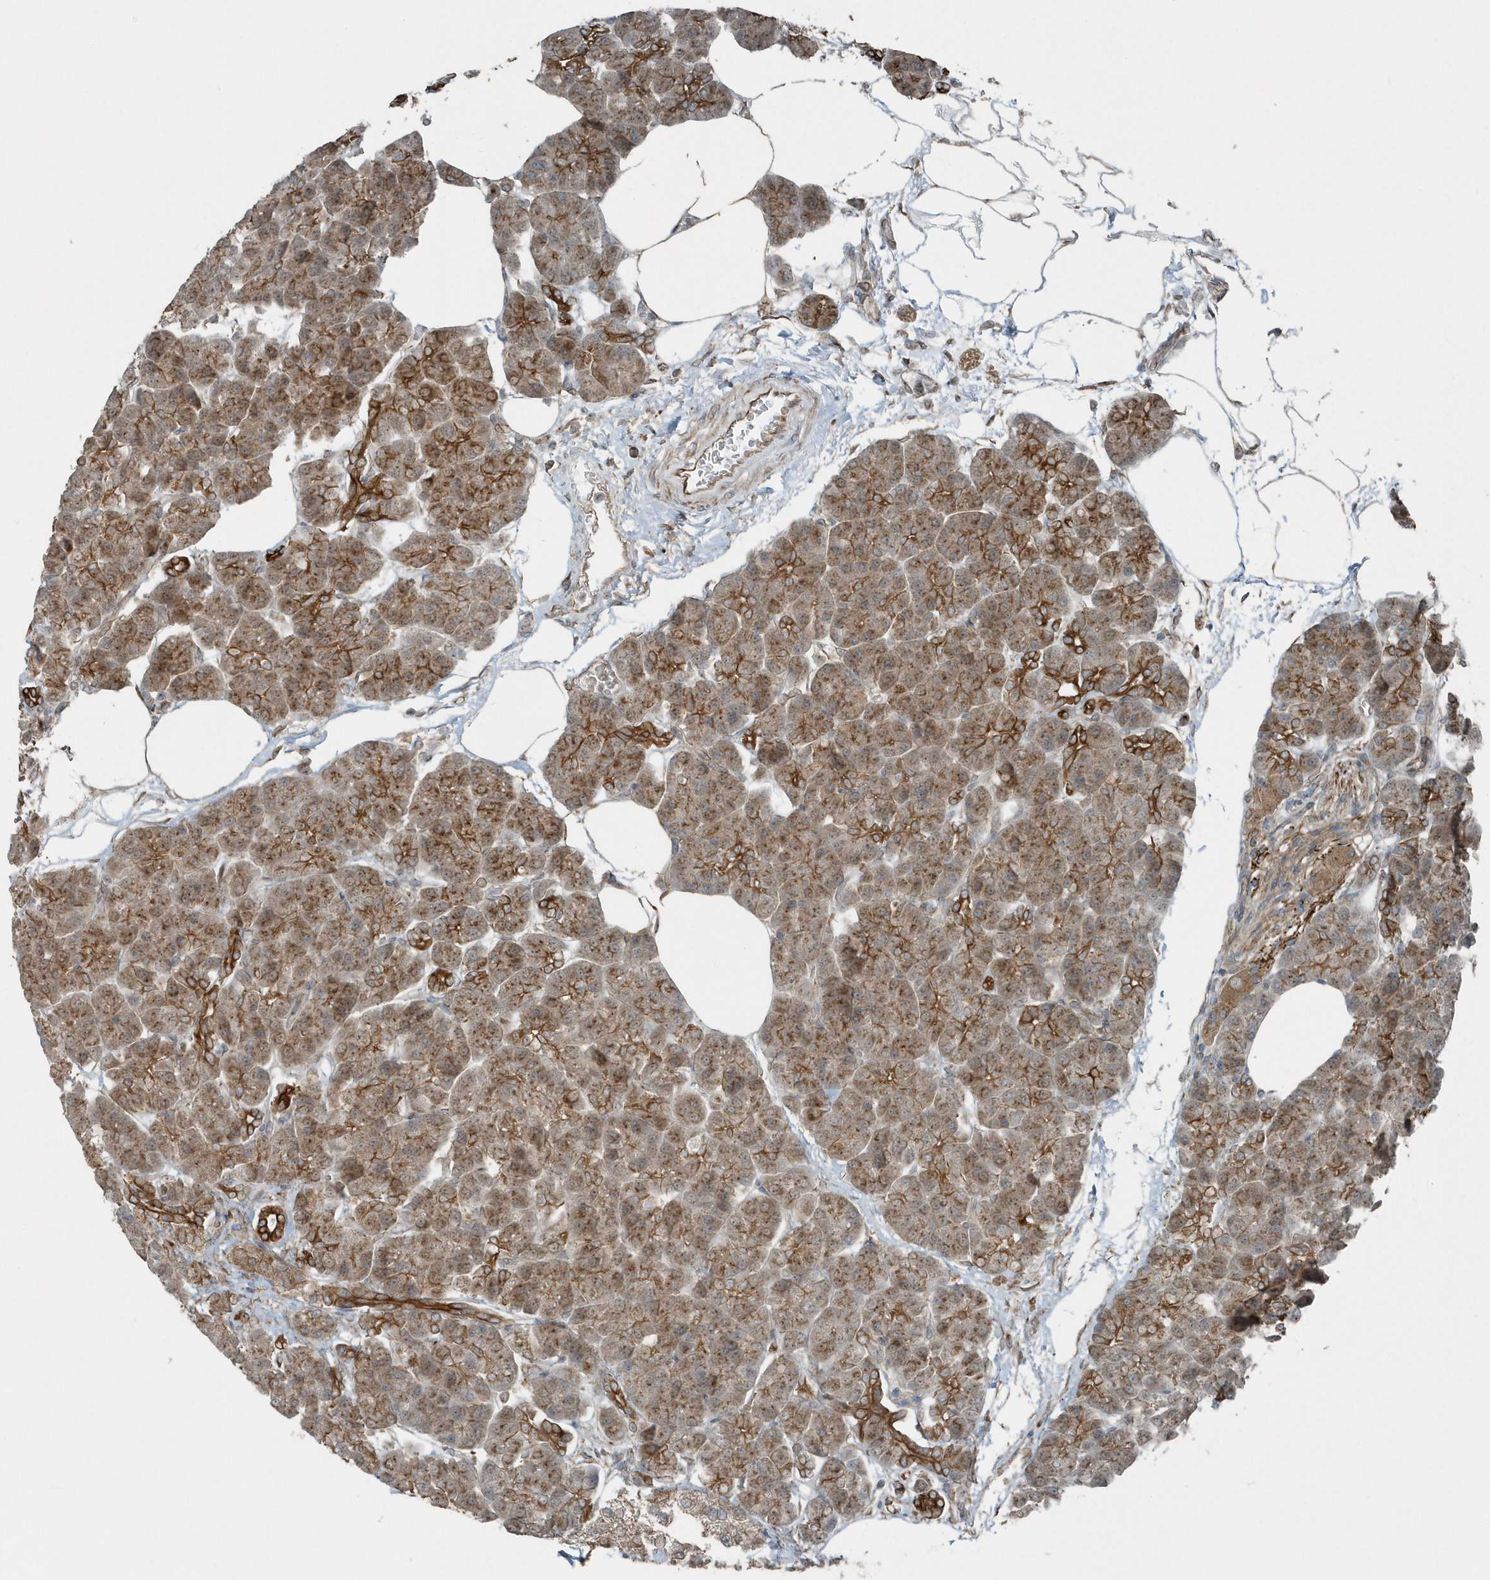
{"staining": {"intensity": "strong", "quantity": ">75%", "location": "cytoplasmic/membranous"}, "tissue": "pancreas", "cell_type": "Exocrine glandular cells", "image_type": "normal", "snomed": [{"axis": "morphology", "description": "Normal tissue, NOS"}, {"axis": "topography", "description": "Pancreas"}], "caption": "About >75% of exocrine glandular cells in unremarkable pancreas exhibit strong cytoplasmic/membranous protein staining as visualized by brown immunohistochemical staining.", "gene": "GCC2", "patient": {"sex": "female", "age": 70}}